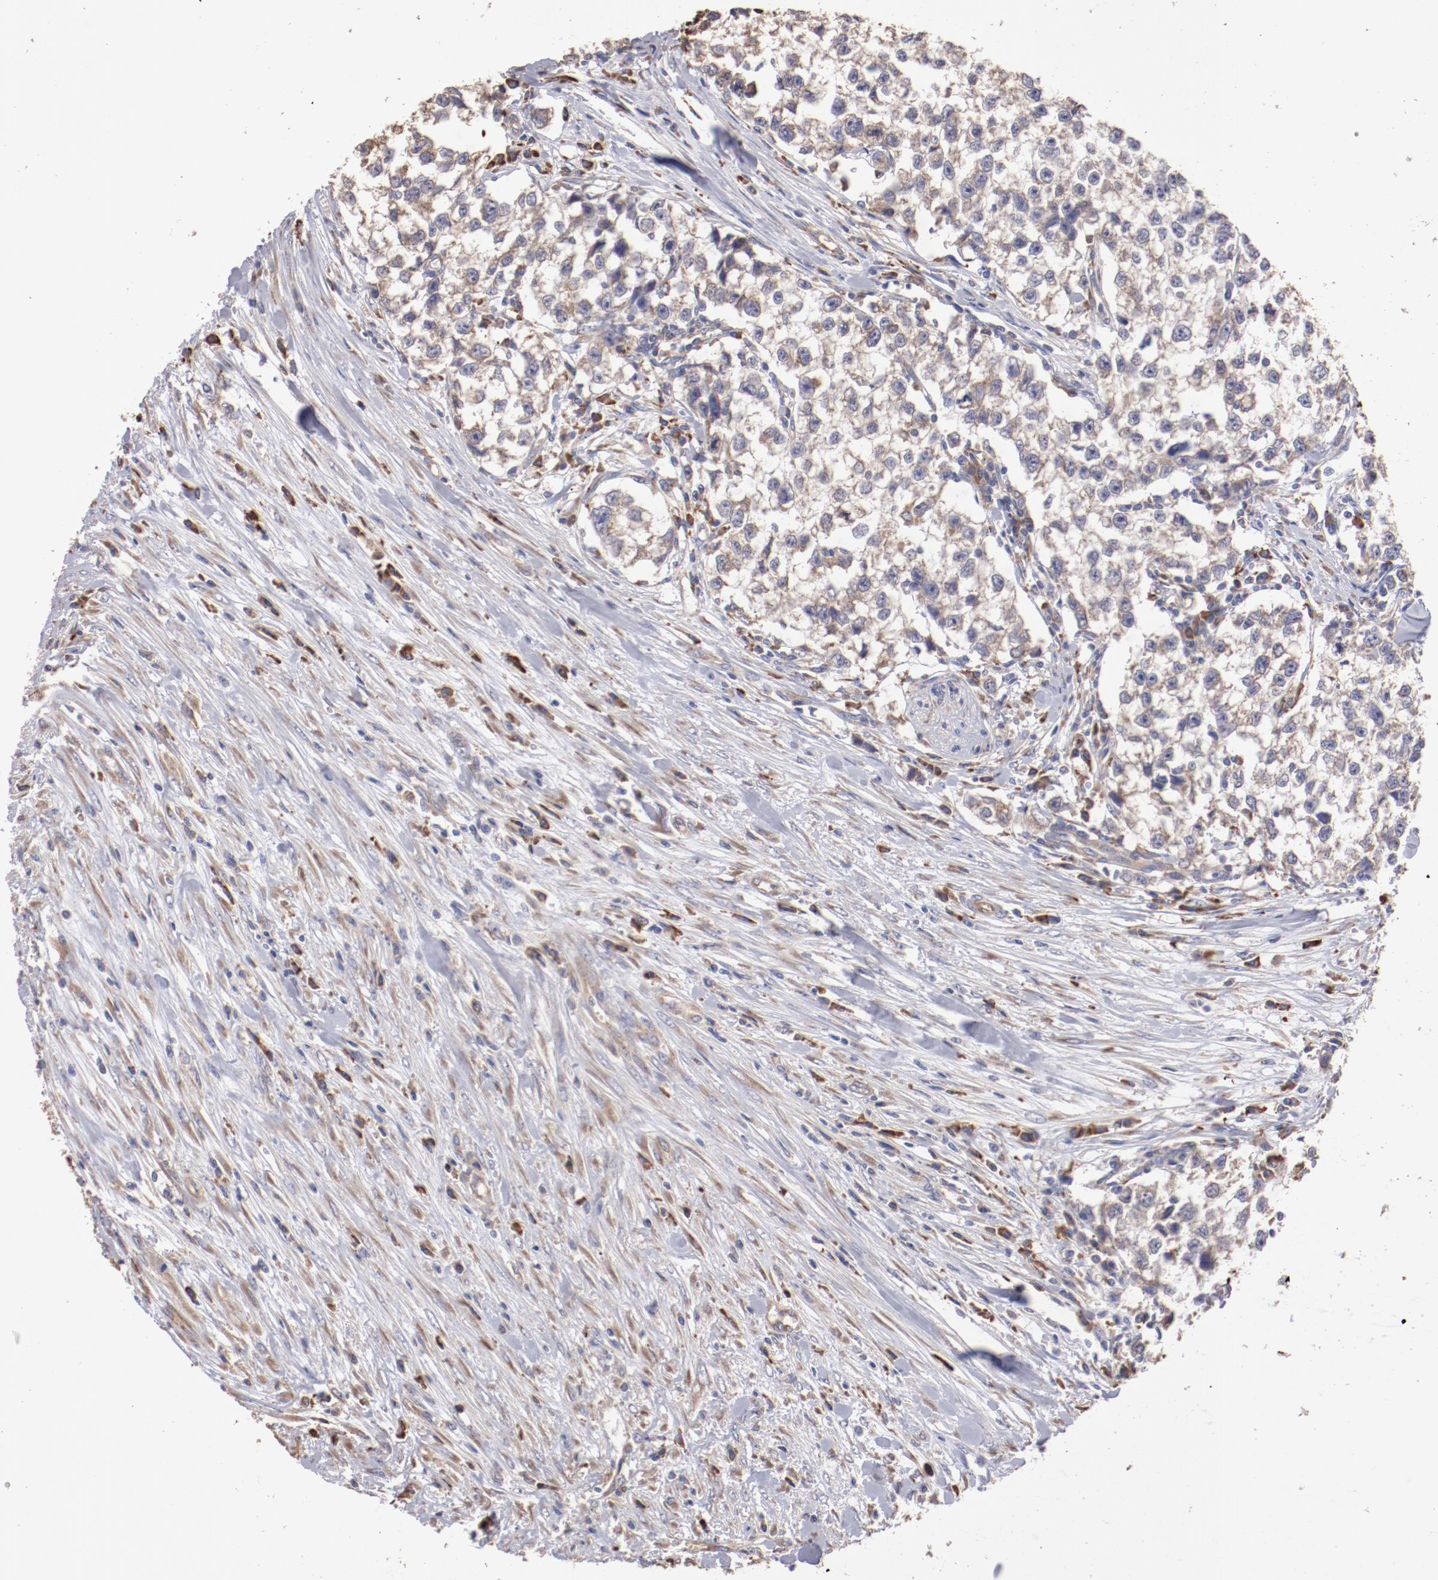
{"staining": {"intensity": "weak", "quantity": "25%-75%", "location": "cytoplasmic/membranous"}, "tissue": "testis cancer", "cell_type": "Tumor cells", "image_type": "cancer", "snomed": [{"axis": "morphology", "description": "Seminoma, NOS"}, {"axis": "morphology", "description": "Carcinoma, Embryonal, NOS"}, {"axis": "topography", "description": "Testis"}], "caption": "This is an image of immunohistochemistry (IHC) staining of testis cancer (embryonal carcinoma), which shows weak staining in the cytoplasmic/membranous of tumor cells.", "gene": "NFKBIE", "patient": {"sex": "male", "age": 30}}